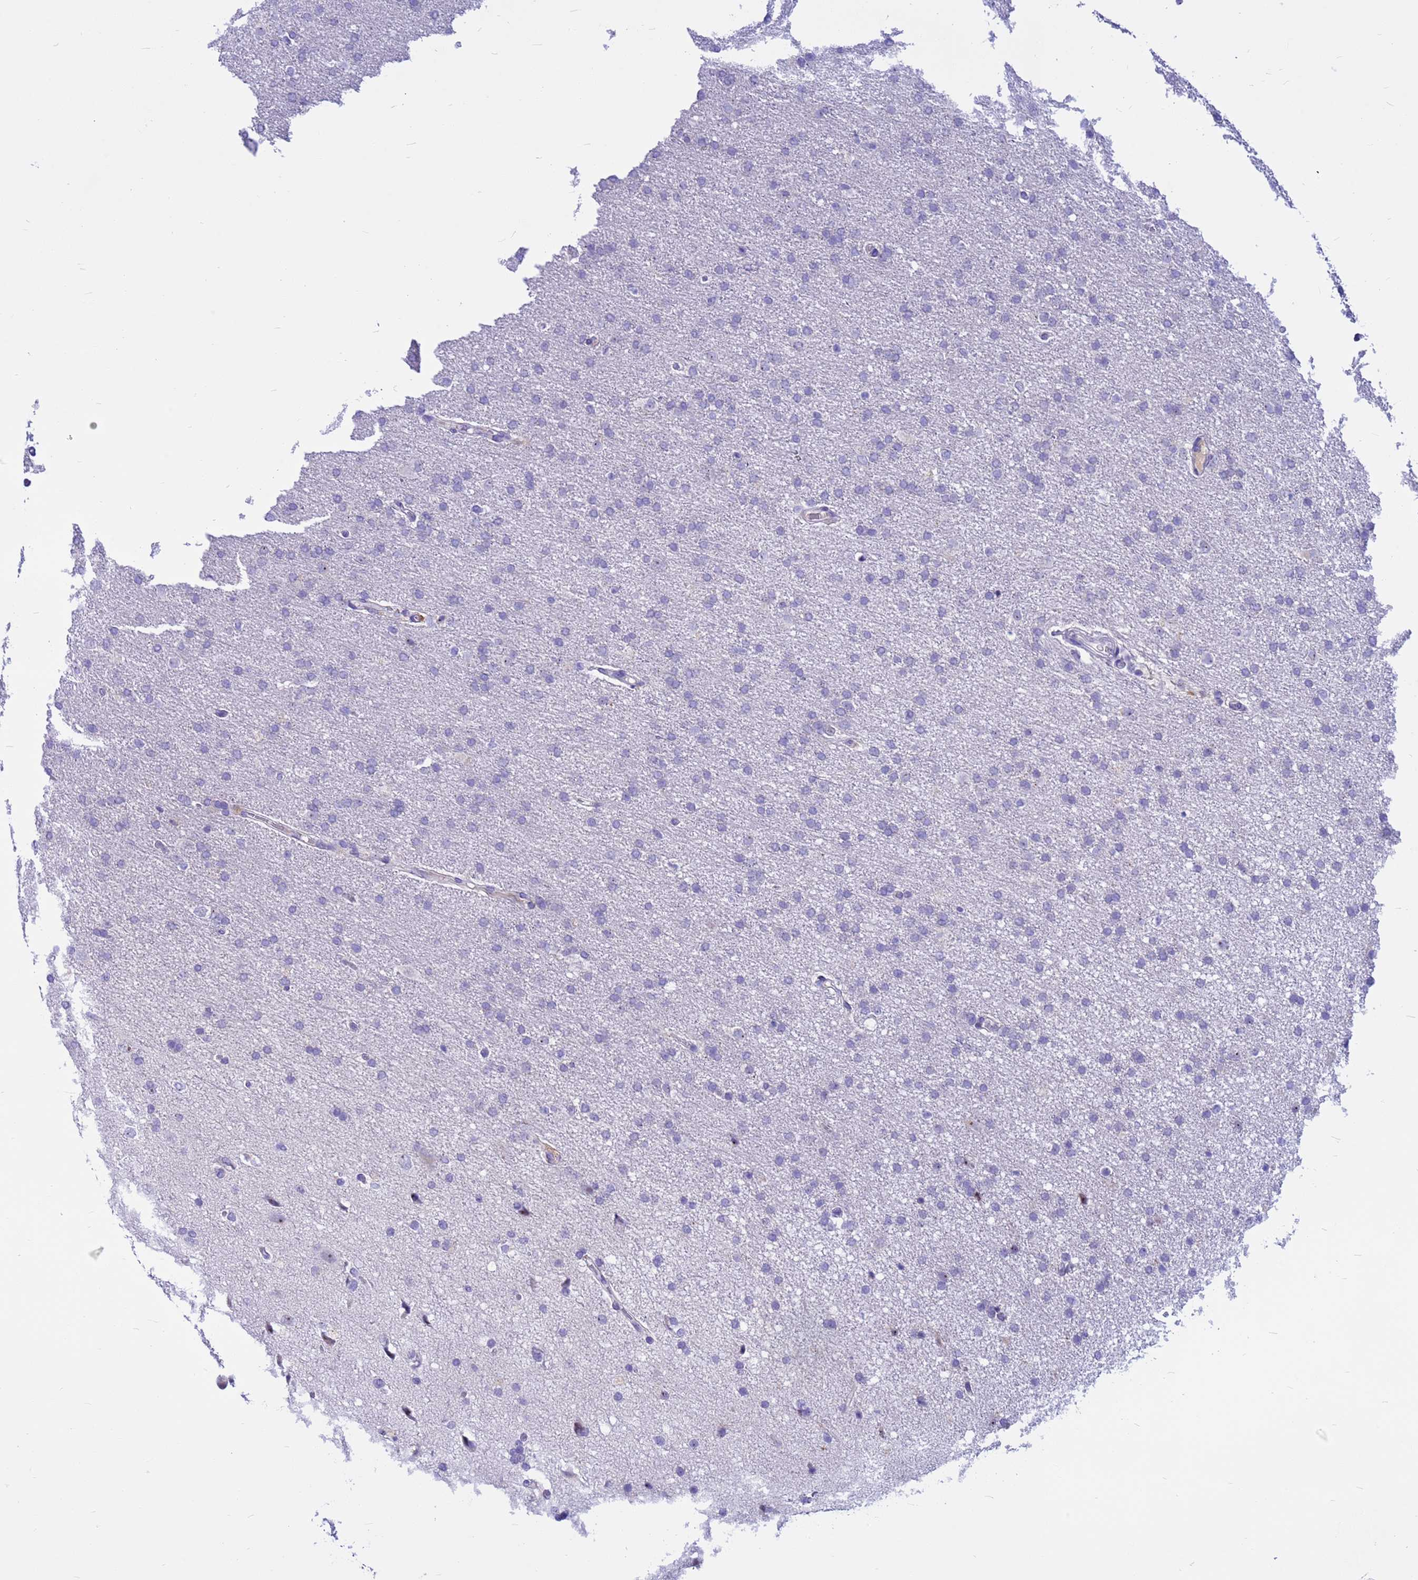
{"staining": {"intensity": "negative", "quantity": "none", "location": "none"}, "tissue": "glioma", "cell_type": "Tumor cells", "image_type": "cancer", "snomed": [{"axis": "morphology", "description": "Glioma, malignant, High grade"}, {"axis": "topography", "description": "Brain"}], "caption": "Immunohistochemistry image of neoplastic tissue: human glioma stained with DAB (3,3'-diaminobenzidine) reveals no significant protein expression in tumor cells.", "gene": "DMRTC2", "patient": {"sex": "male", "age": 72}}